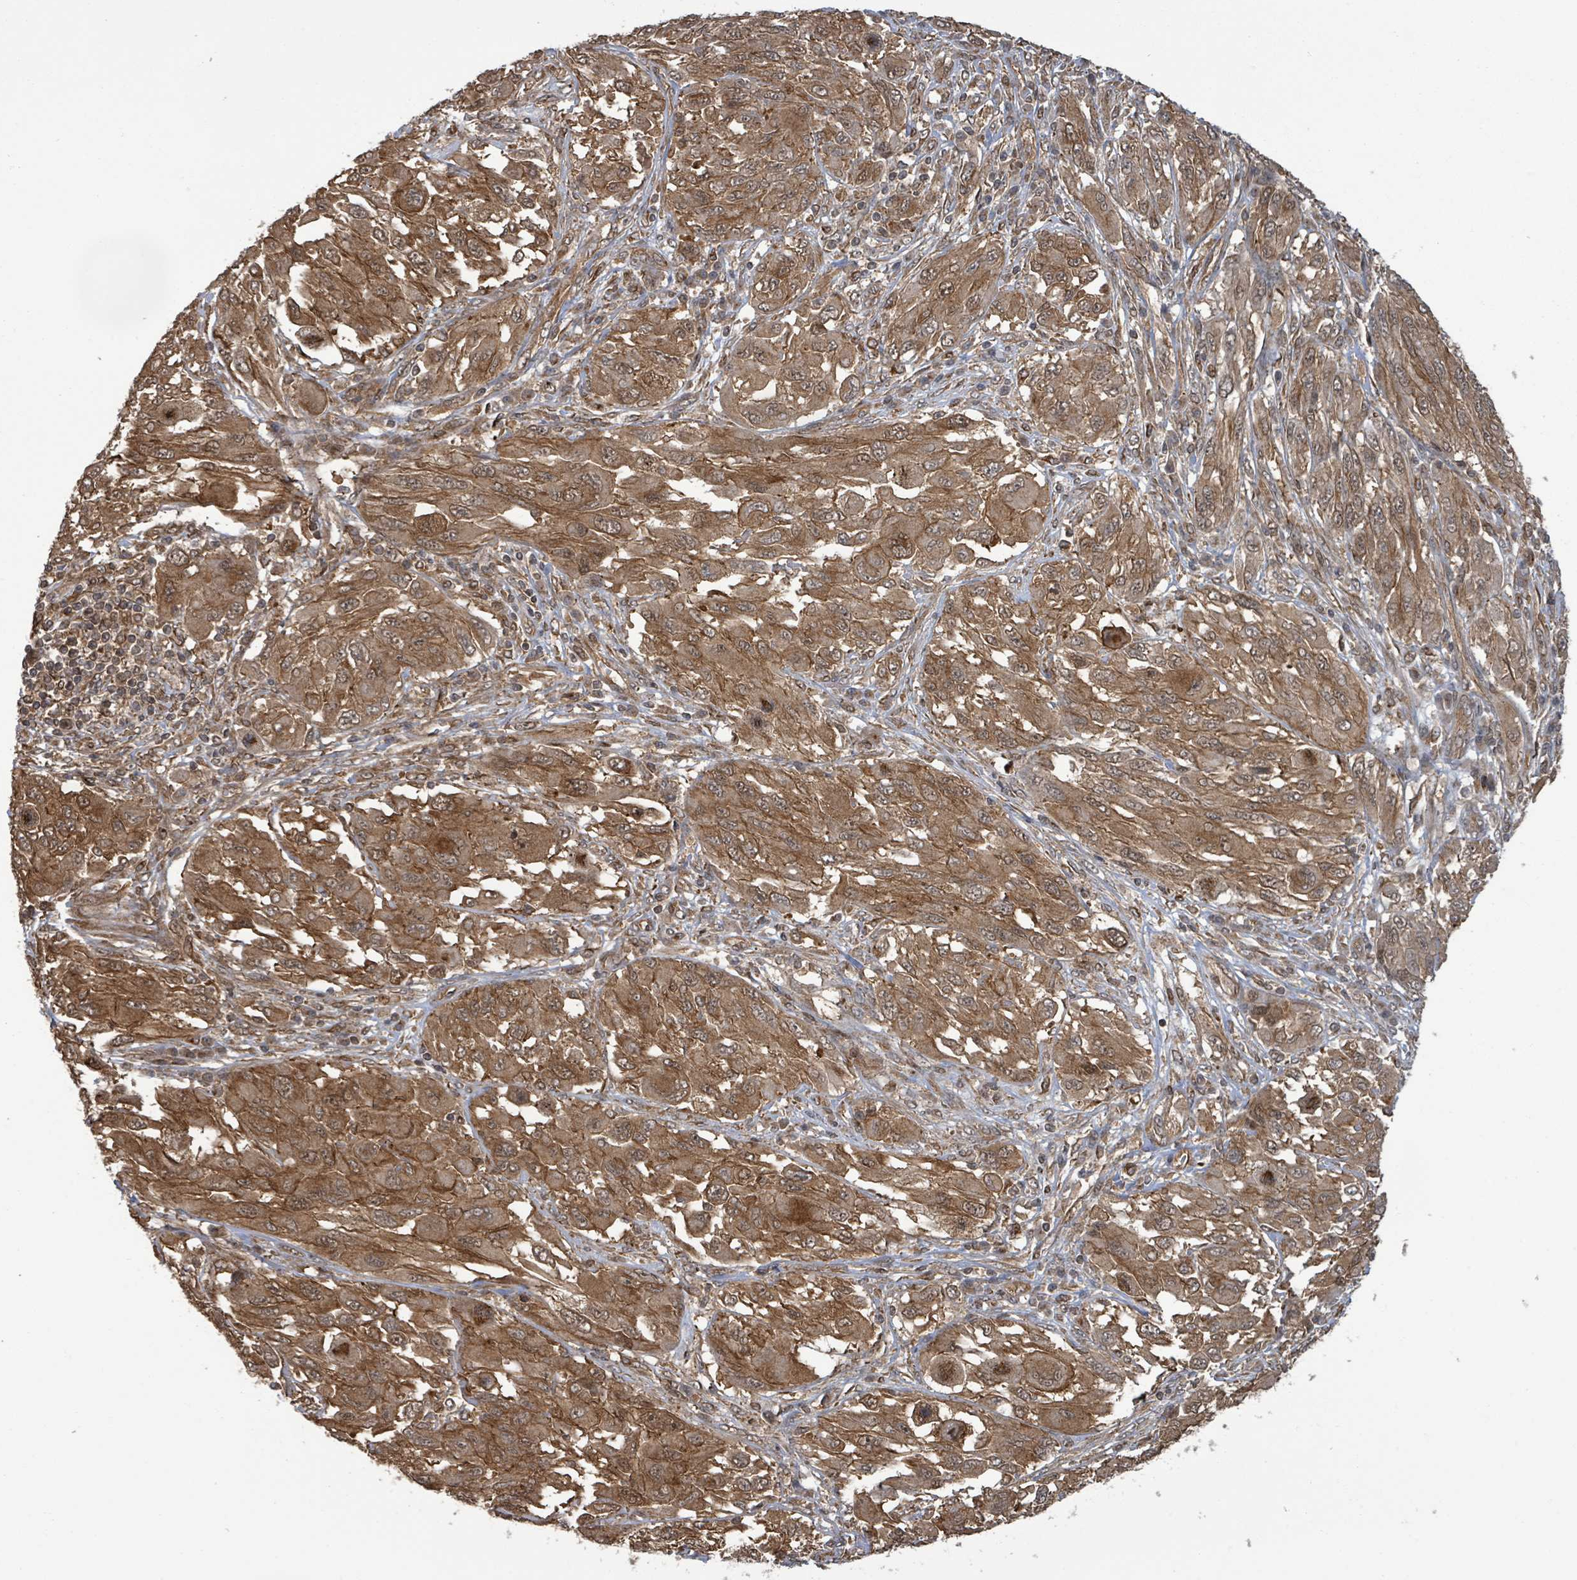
{"staining": {"intensity": "moderate", "quantity": ">75%", "location": "cytoplasmic/membranous,nuclear"}, "tissue": "melanoma", "cell_type": "Tumor cells", "image_type": "cancer", "snomed": [{"axis": "morphology", "description": "Malignant melanoma, NOS"}, {"axis": "topography", "description": "Skin"}], "caption": "A medium amount of moderate cytoplasmic/membranous and nuclear positivity is present in about >75% of tumor cells in malignant melanoma tissue.", "gene": "KLC1", "patient": {"sex": "female", "age": 91}}